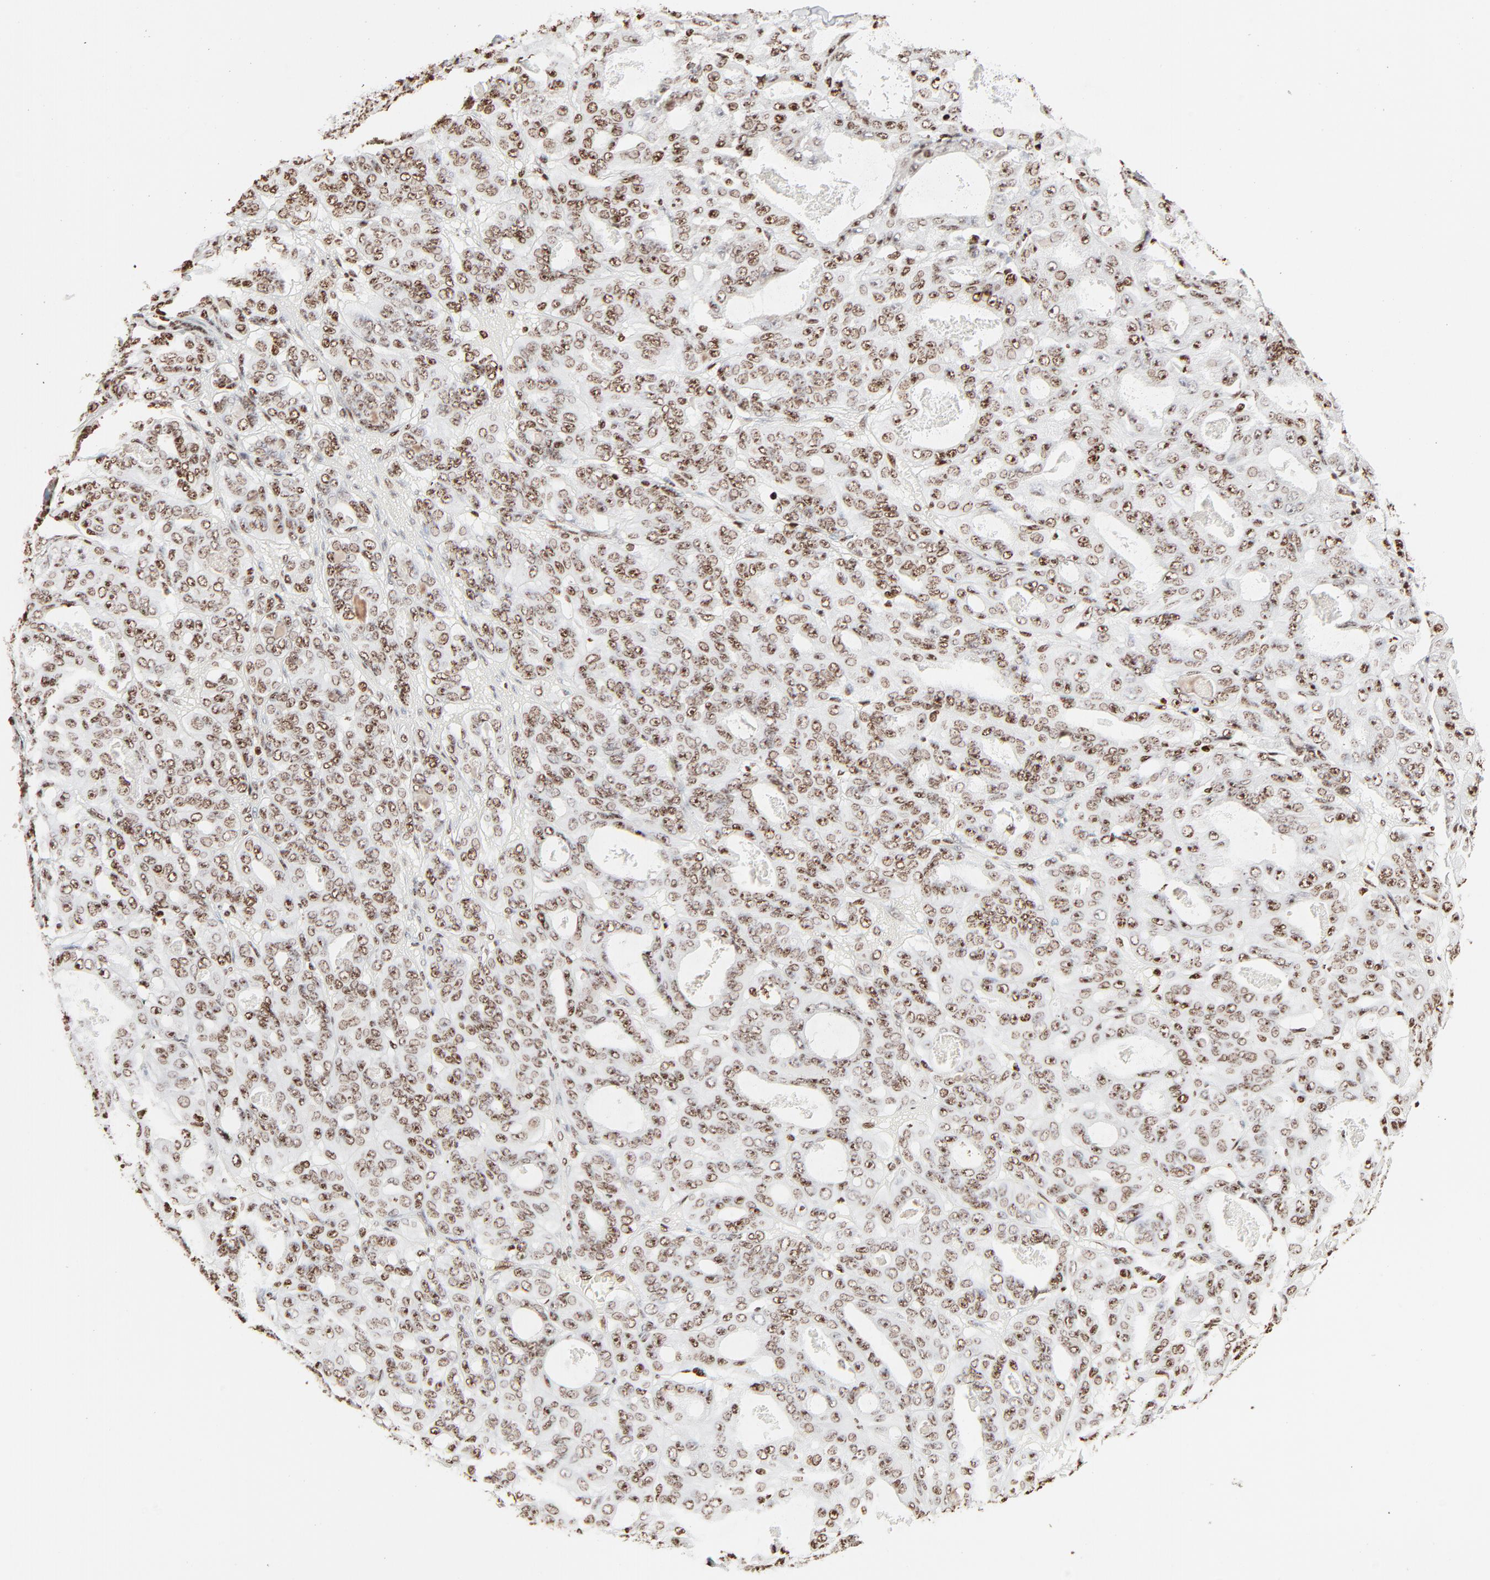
{"staining": {"intensity": "moderate", "quantity": ">75%", "location": "nuclear"}, "tissue": "ovarian cancer", "cell_type": "Tumor cells", "image_type": "cancer", "snomed": [{"axis": "morphology", "description": "Carcinoma, endometroid"}, {"axis": "topography", "description": "Ovary"}], "caption": "Protein expression by immunohistochemistry demonstrates moderate nuclear expression in approximately >75% of tumor cells in ovarian cancer (endometroid carcinoma).", "gene": "HMGB2", "patient": {"sex": "female", "age": 61}}